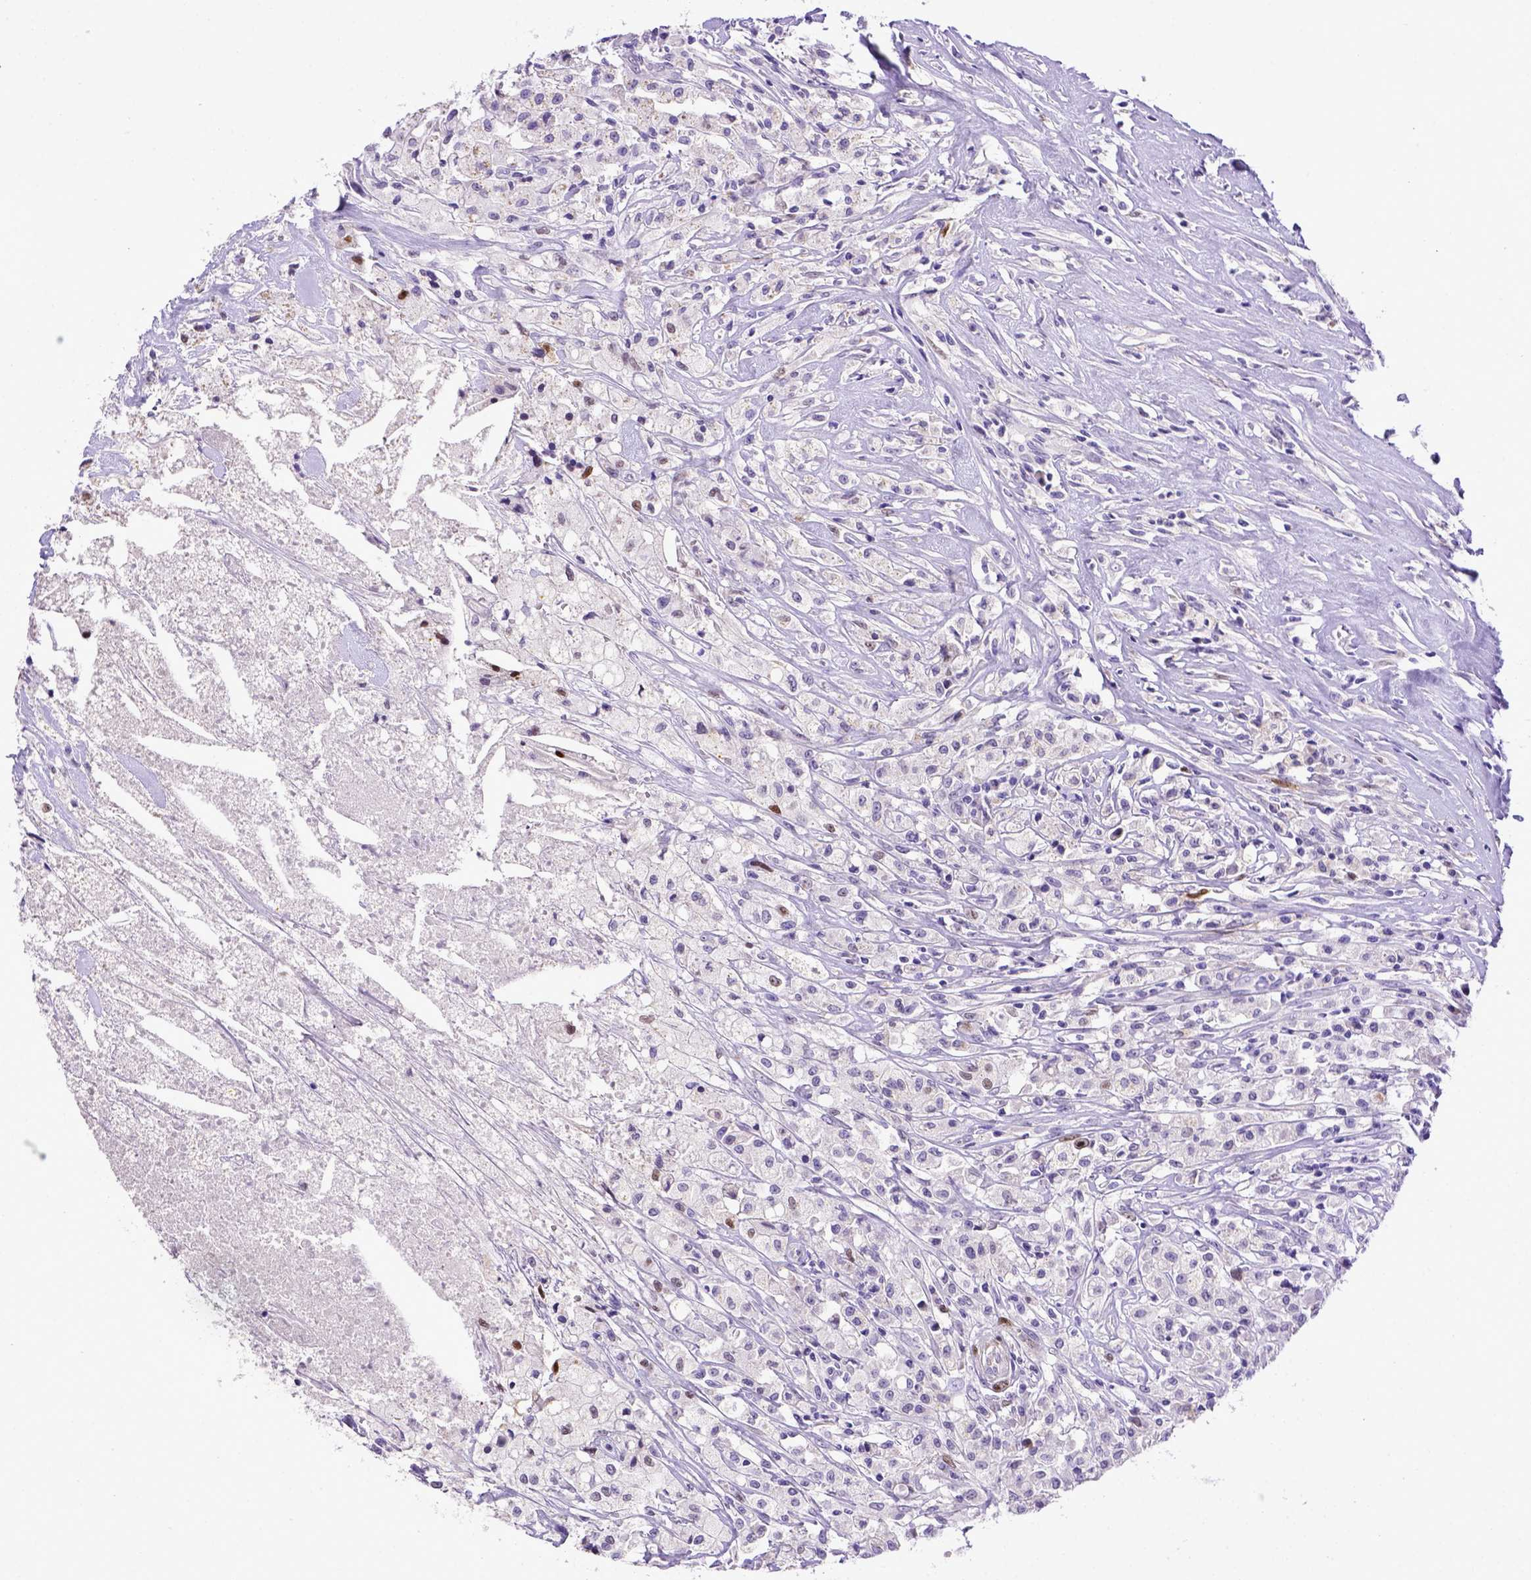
{"staining": {"intensity": "negative", "quantity": "none", "location": "none"}, "tissue": "testis cancer", "cell_type": "Tumor cells", "image_type": "cancer", "snomed": [{"axis": "morphology", "description": "Necrosis, NOS"}, {"axis": "morphology", "description": "Carcinoma, Embryonal, NOS"}, {"axis": "topography", "description": "Testis"}], "caption": "This is an immunohistochemistry micrograph of human embryonal carcinoma (testis). There is no positivity in tumor cells.", "gene": "CDKN1A", "patient": {"sex": "male", "age": 19}}